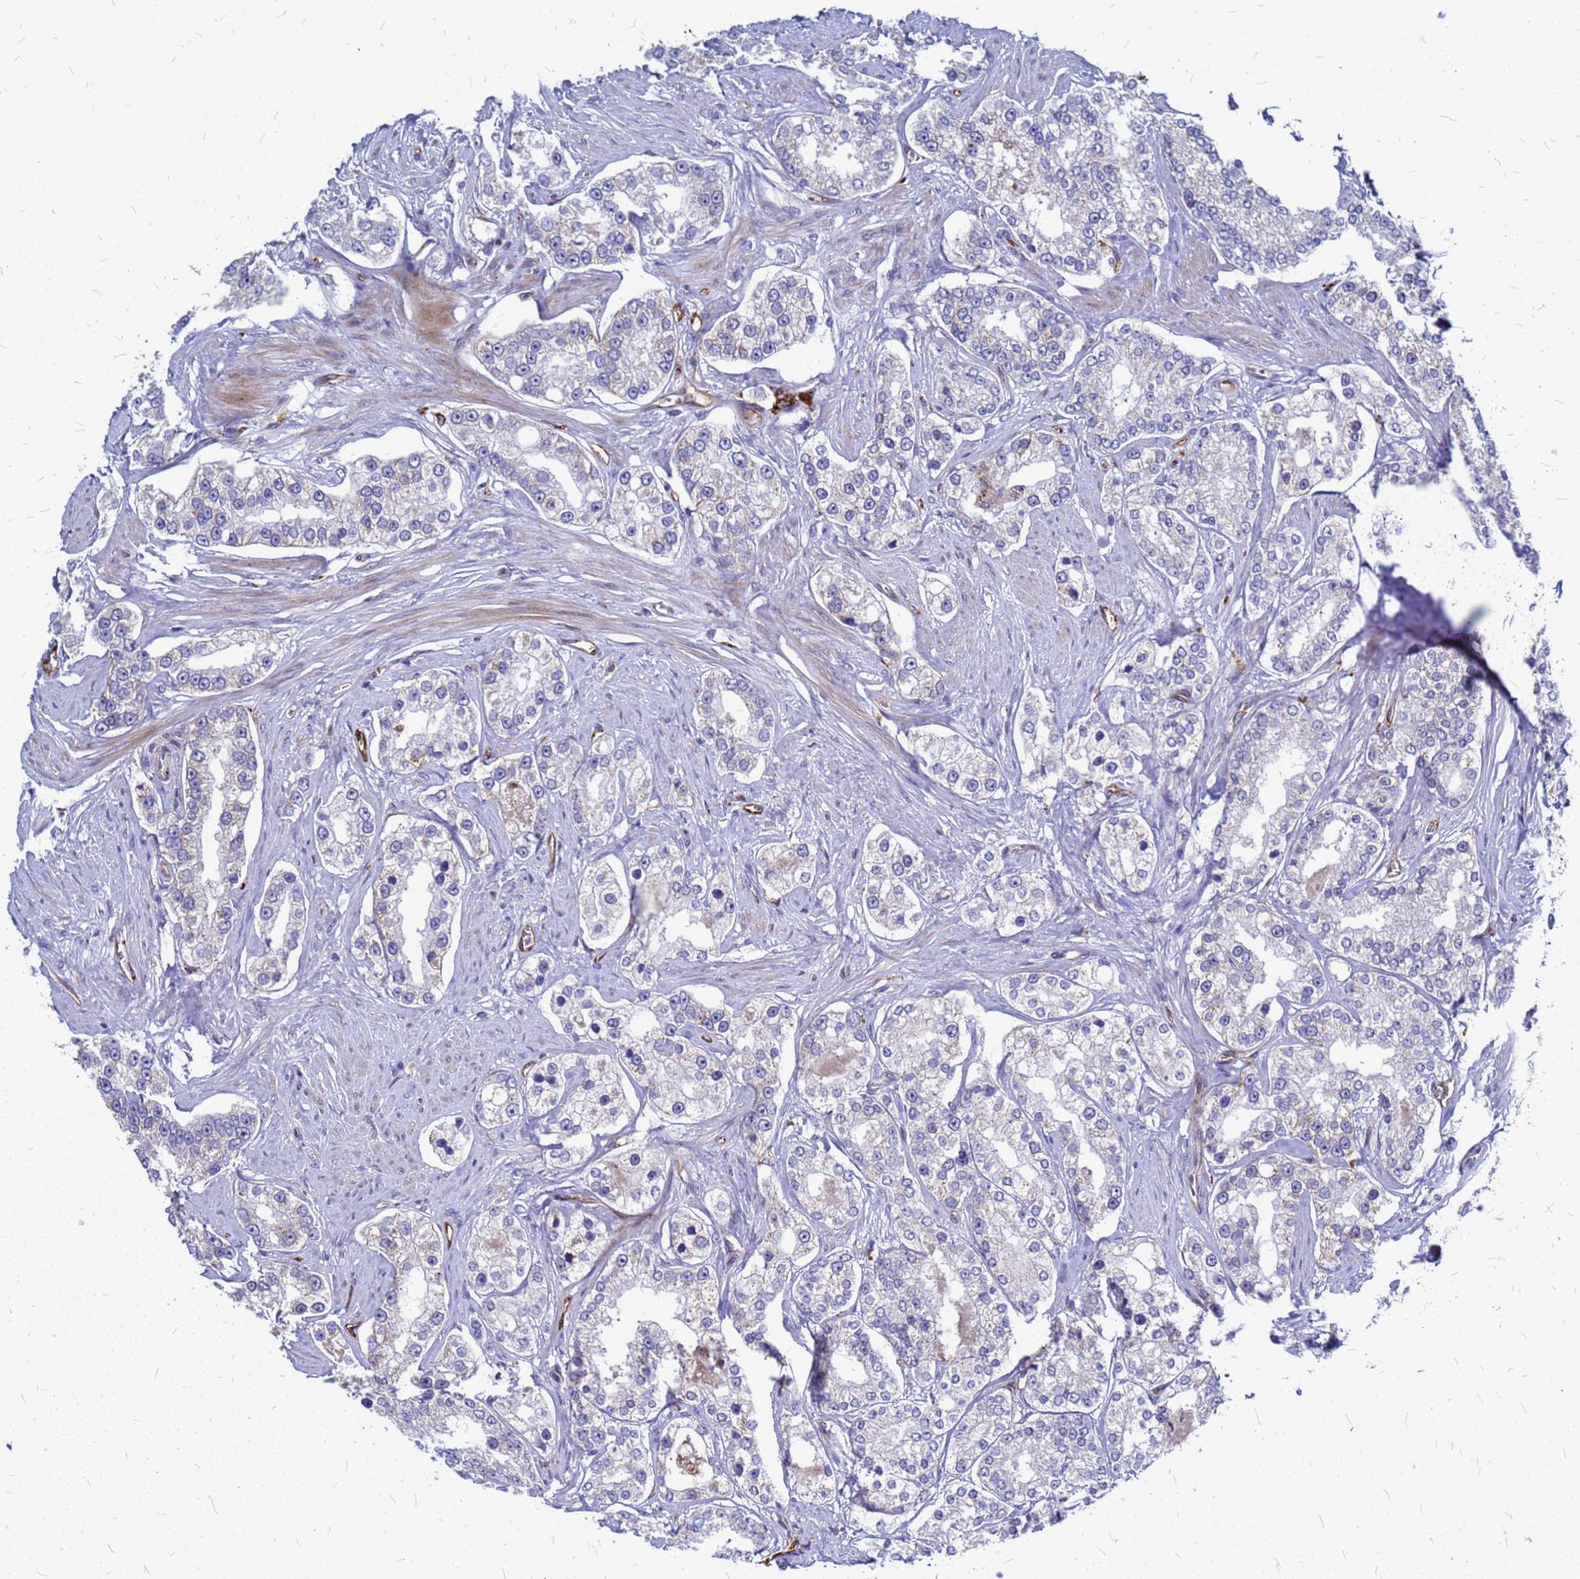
{"staining": {"intensity": "negative", "quantity": "none", "location": "none"}, "tissue": "prostate cancer", "cell_type": "Tumor cells", "image_type": "cancer", "snomed": [{"axis": "morphology", "description": "Normal tissue, NOS"}, {"axis": "morphology", "description": "Adenocarcinoma, High grade"}, {"axis": "topography", "description": "Prostate"}], "caption": "Tumor cells show no significant protein expression in high-grade adenocarcinoma (prostate). The staining is performed using DAB brown chromogen with nuclei counter-stained in using hematoxylin.", "gene": "NOSTRIN", "patient": {"sex": "male", "age": 83}}